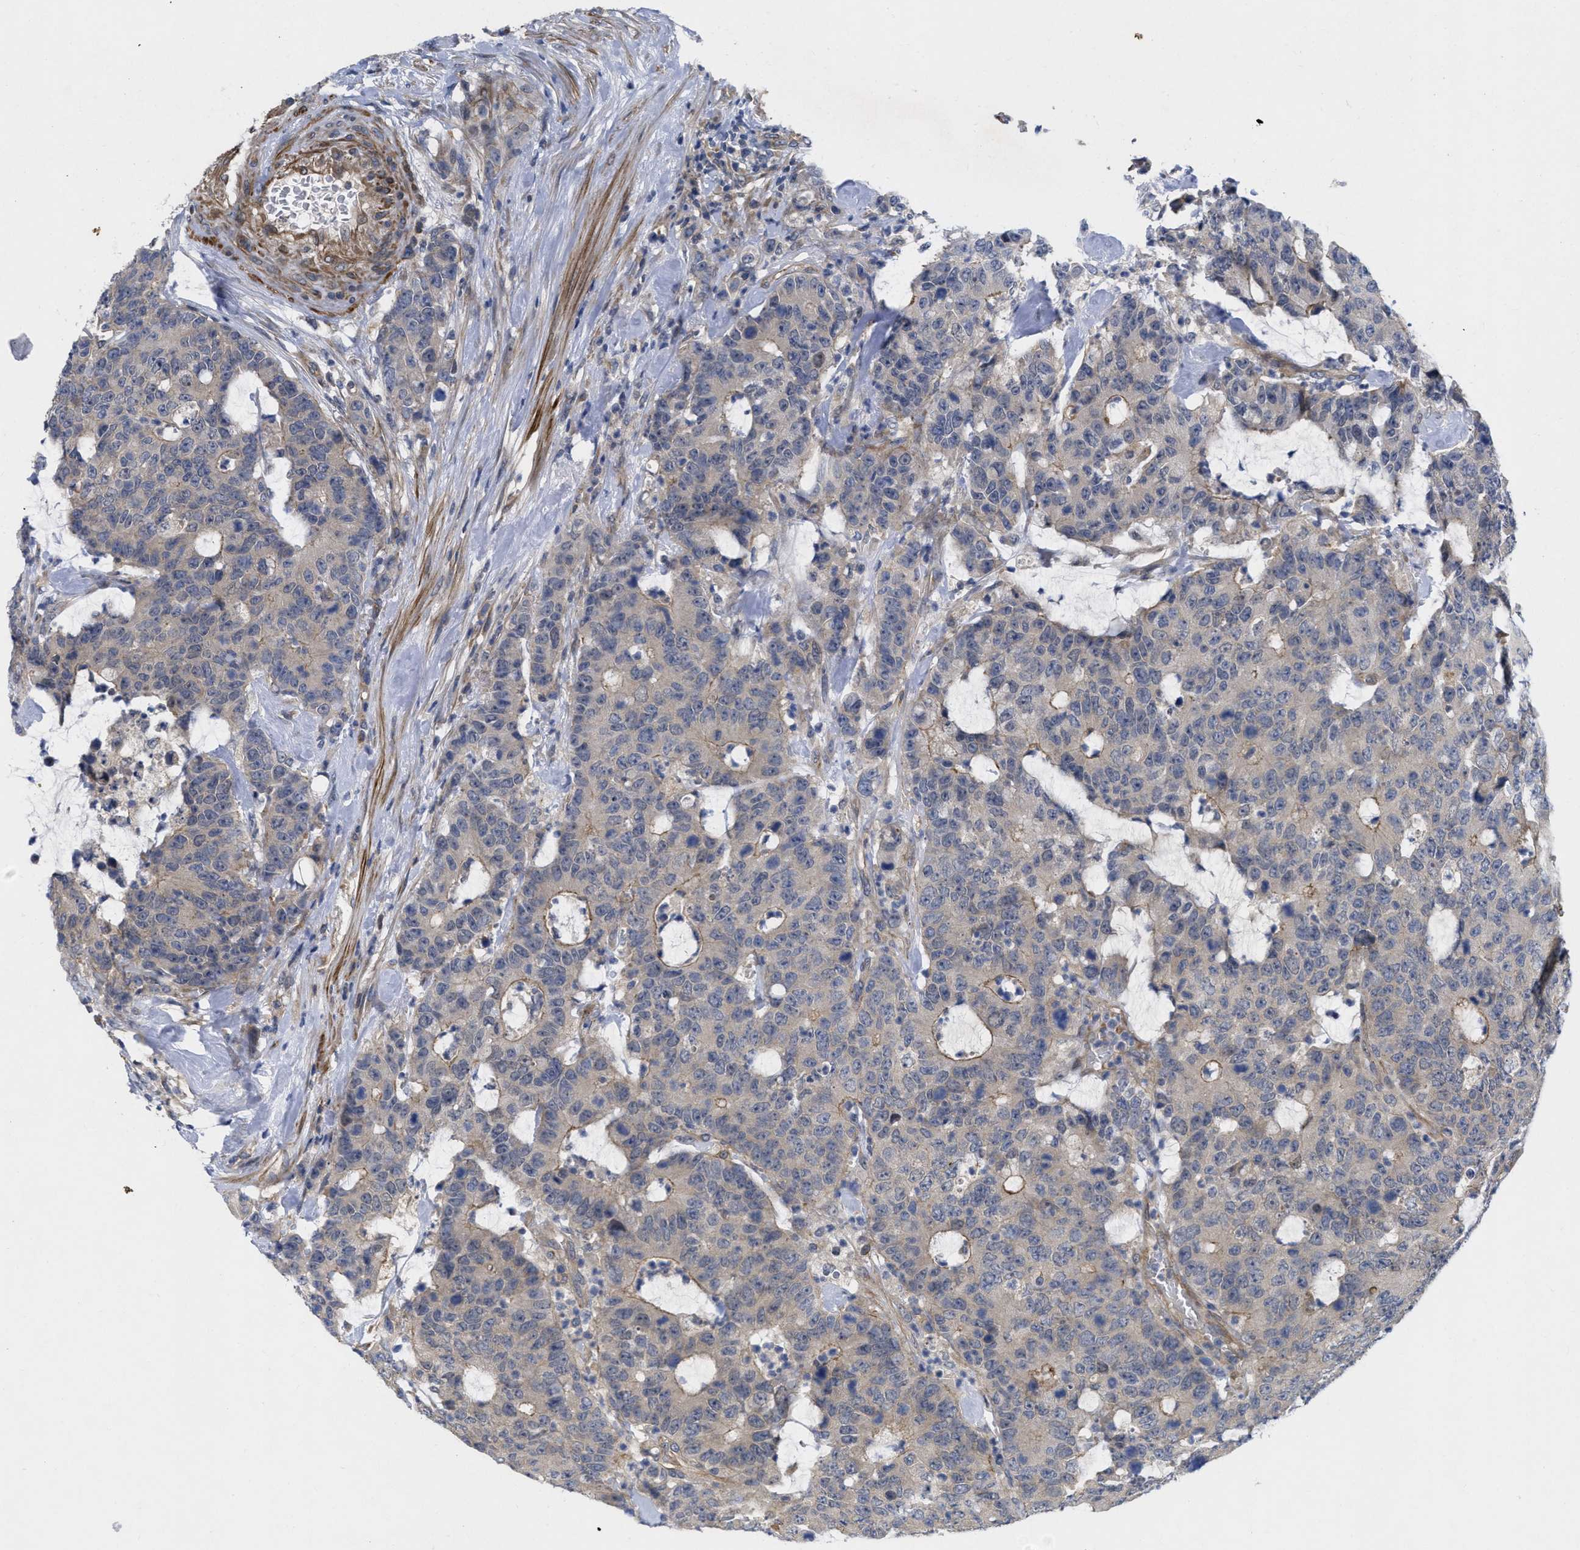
{"staining": {"intensity": "weak", "quantity": ">75%", "location": "cytoplasmic/membranous"}, "tissue": "colorectal cancer", "cell_type": "Tumor cells", "image_type": "cancer", "snomed": [{"axis": "morphology", "description": "Adenocarcinoma, NOS"}, {"axis": "topography", "description": "Colon"}], "caption": "Protein staining of adenocarcinoma (colorectal) tissue reveals weak cytoplasmic/membranous expression in about >75% of tumor cells. Nuclei are stained in blue.", "gene": "ARHGEF26", "patient": {"sex": "female", "age": 86}}